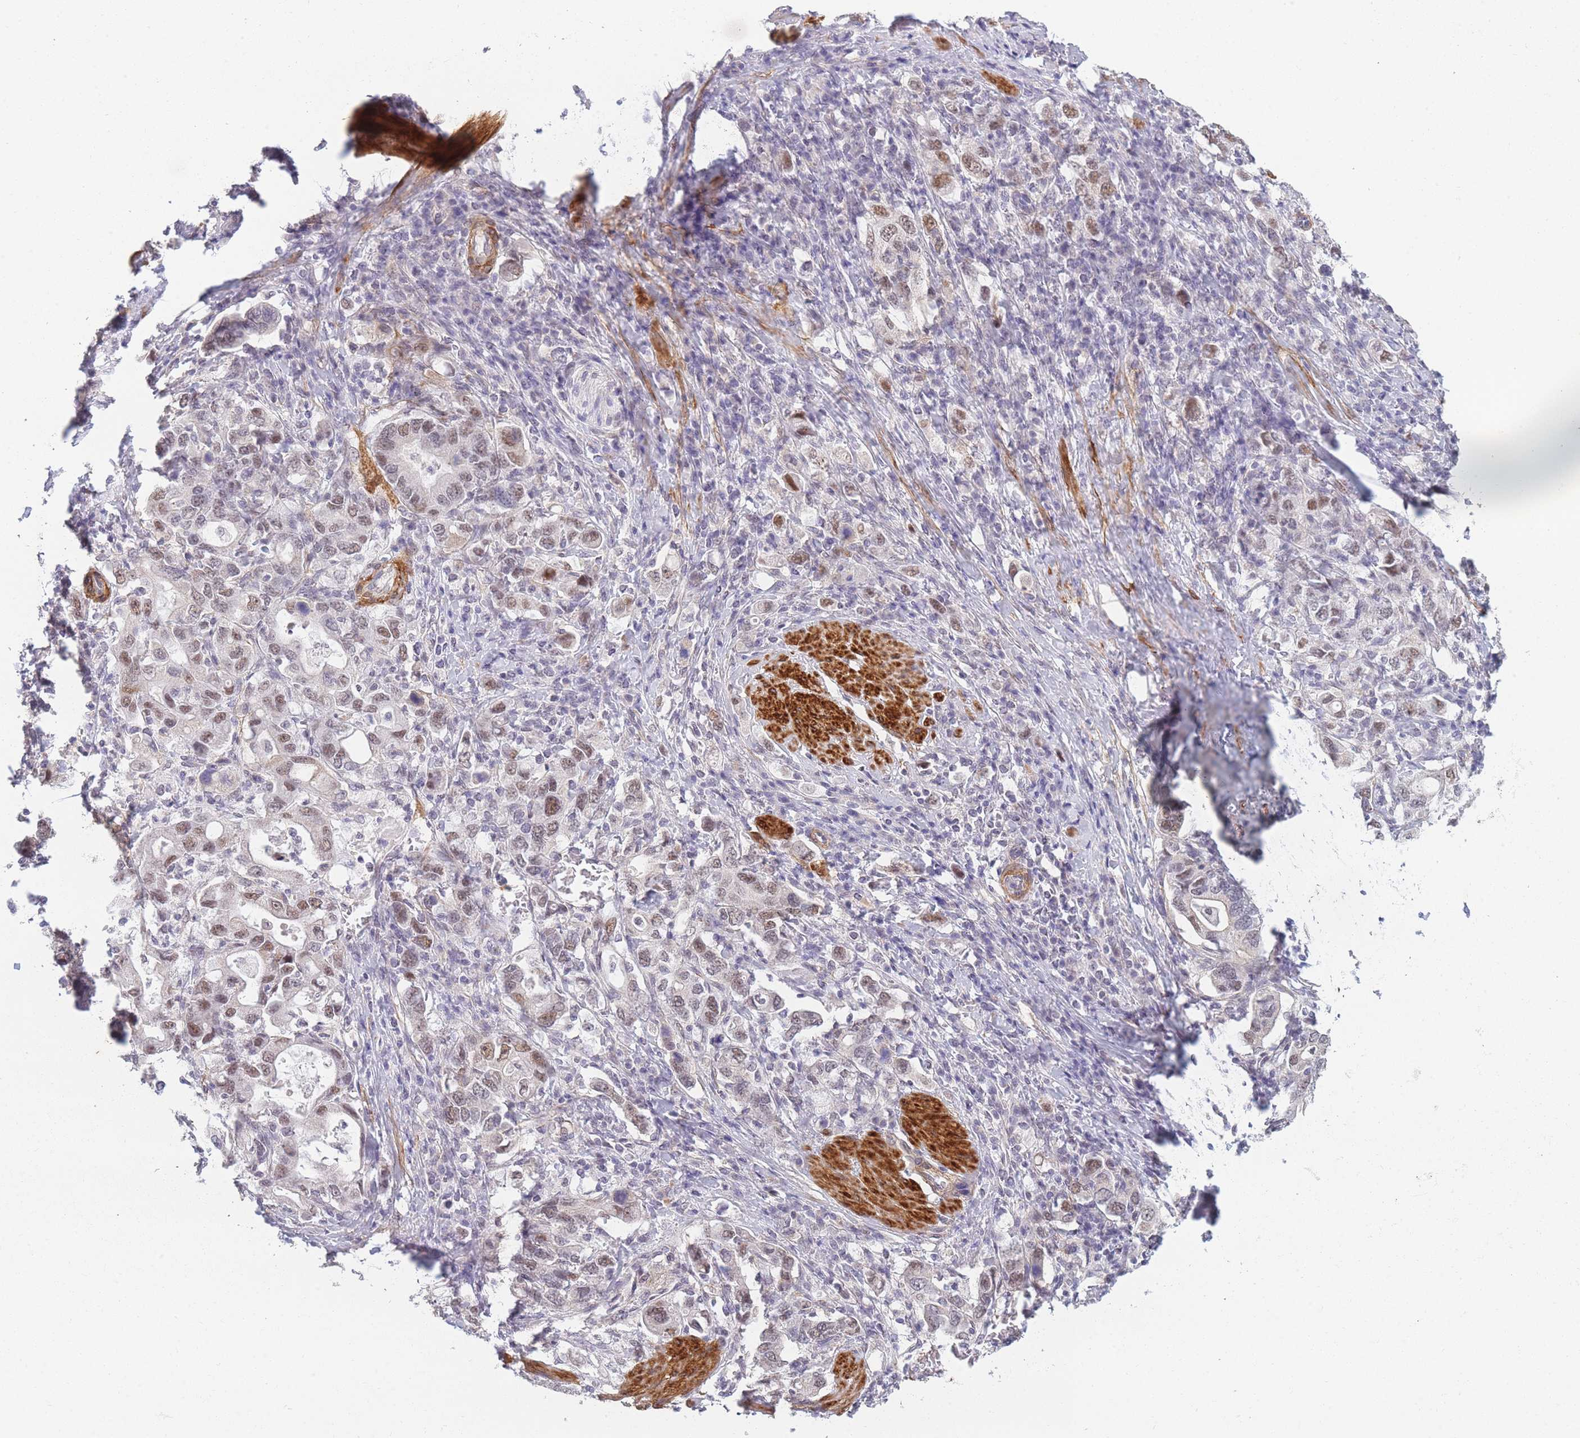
{"staining": {"intensity": "moderate", "quantity": "25%-75%", "location": "nuclear"}, "tissue": "stomach cancer", "cell_type": "Tumor cells", "image_type": "cancer", "snomed": [{"axis": "morphology", "description": "Adenocarcinoma, NOS"}, {"axis": "topography", "description": "Stomach, upper"}, {"axis": "topography", "description": "Stomach"}], "caption": "Stomach cancer stained with a protein marker reveals moderate staining in tumor cells.", "gene": "SIN3B", "patient": {"sex": "male", "age": 62}}